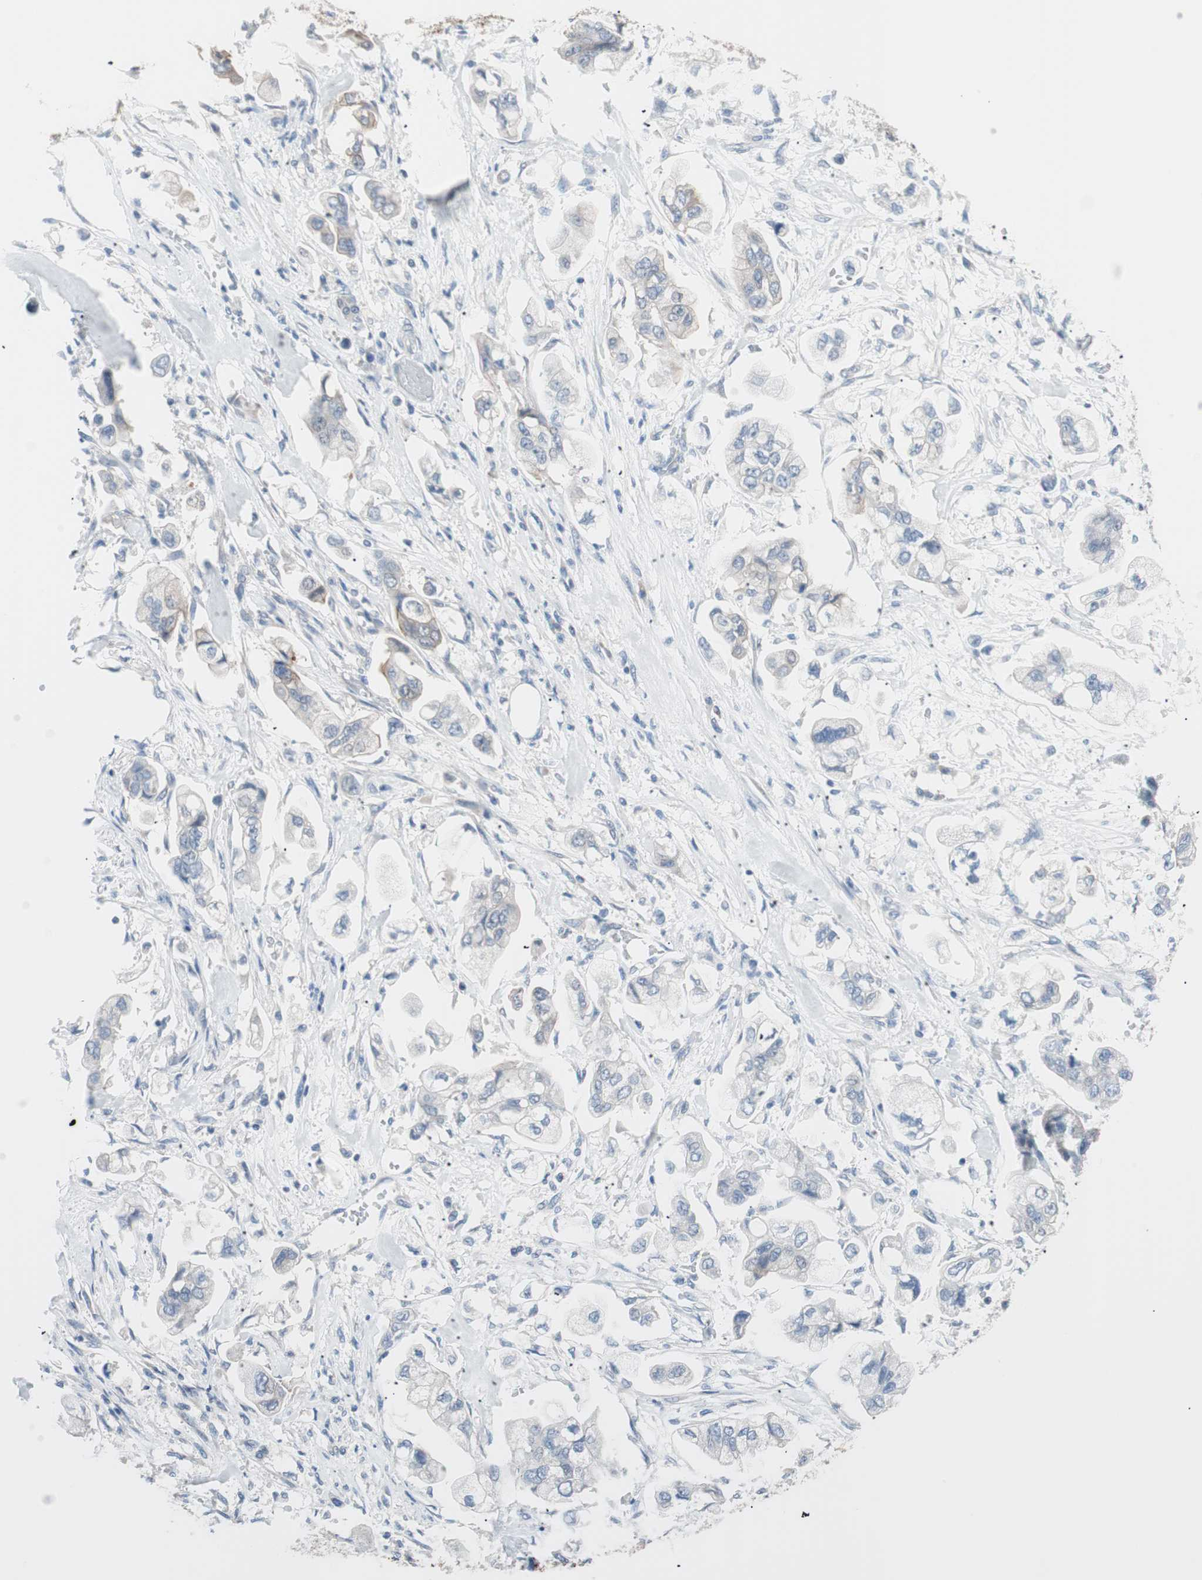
{"staining": {"intensity": "weak", "quantity": "<25%", "location": "cytoplasmic/membranous"}, "tissue": "stomach cancer", "cell_type": "Tumor cells", "image_type": "cancer", "snomed": [{"axis": "morphology", "description": "Adenocarcinoma, NOS"}, {"axis": "topography", "description": "Stomach"}], "caption": "Immunohistochemistry (IHC) photomicrograph of neoplastic tissue: human stomach cancer (adenocarcinoma) stained with DAB reveals no significant protein positivity in tumor cells.", "gene": "VIL1", "patient": {"sex": "male", "age": 62}}